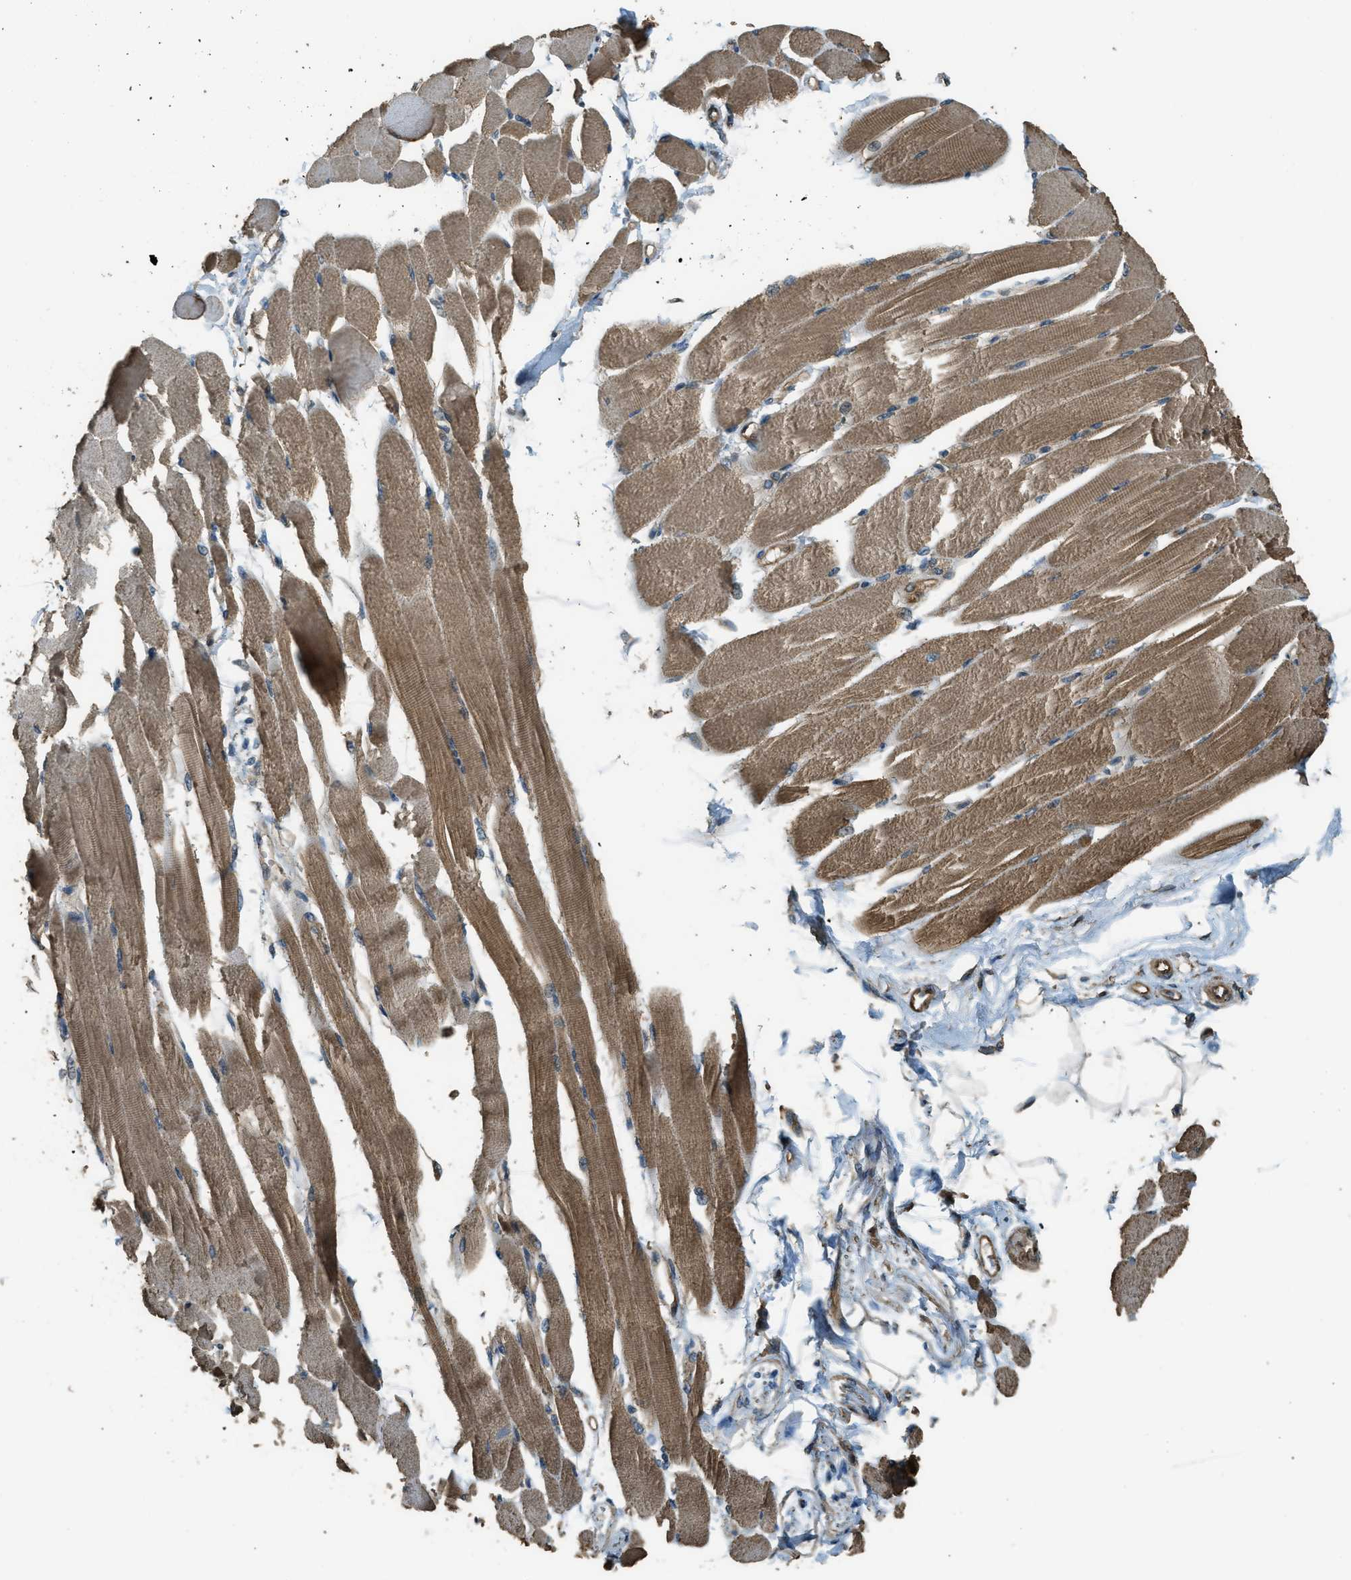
{"staining": {"intensity": "moderate", "quantity": ">75%", "location": "cytoplasmic/membranous"}, "tissue": "skeletal muscle", "cell_type": "Myocytes", "image_type": "normal", "snomed": [{"axis": "morphology", "description": "Normal tissue, NOS"}, {"axis": "topography", "description": "Skeletal muscle"}, {"axis": "topography", "description": "Peripheral nerve tissue"}], "caption": "About >75% of myocytes in normal skeletal muscle display moderate cytoplasmic/membranous protein expression as visualized by brown immunohistochemical staining.", "gene": "MARS1", "patient": {"sex": "female", "age": 84}}